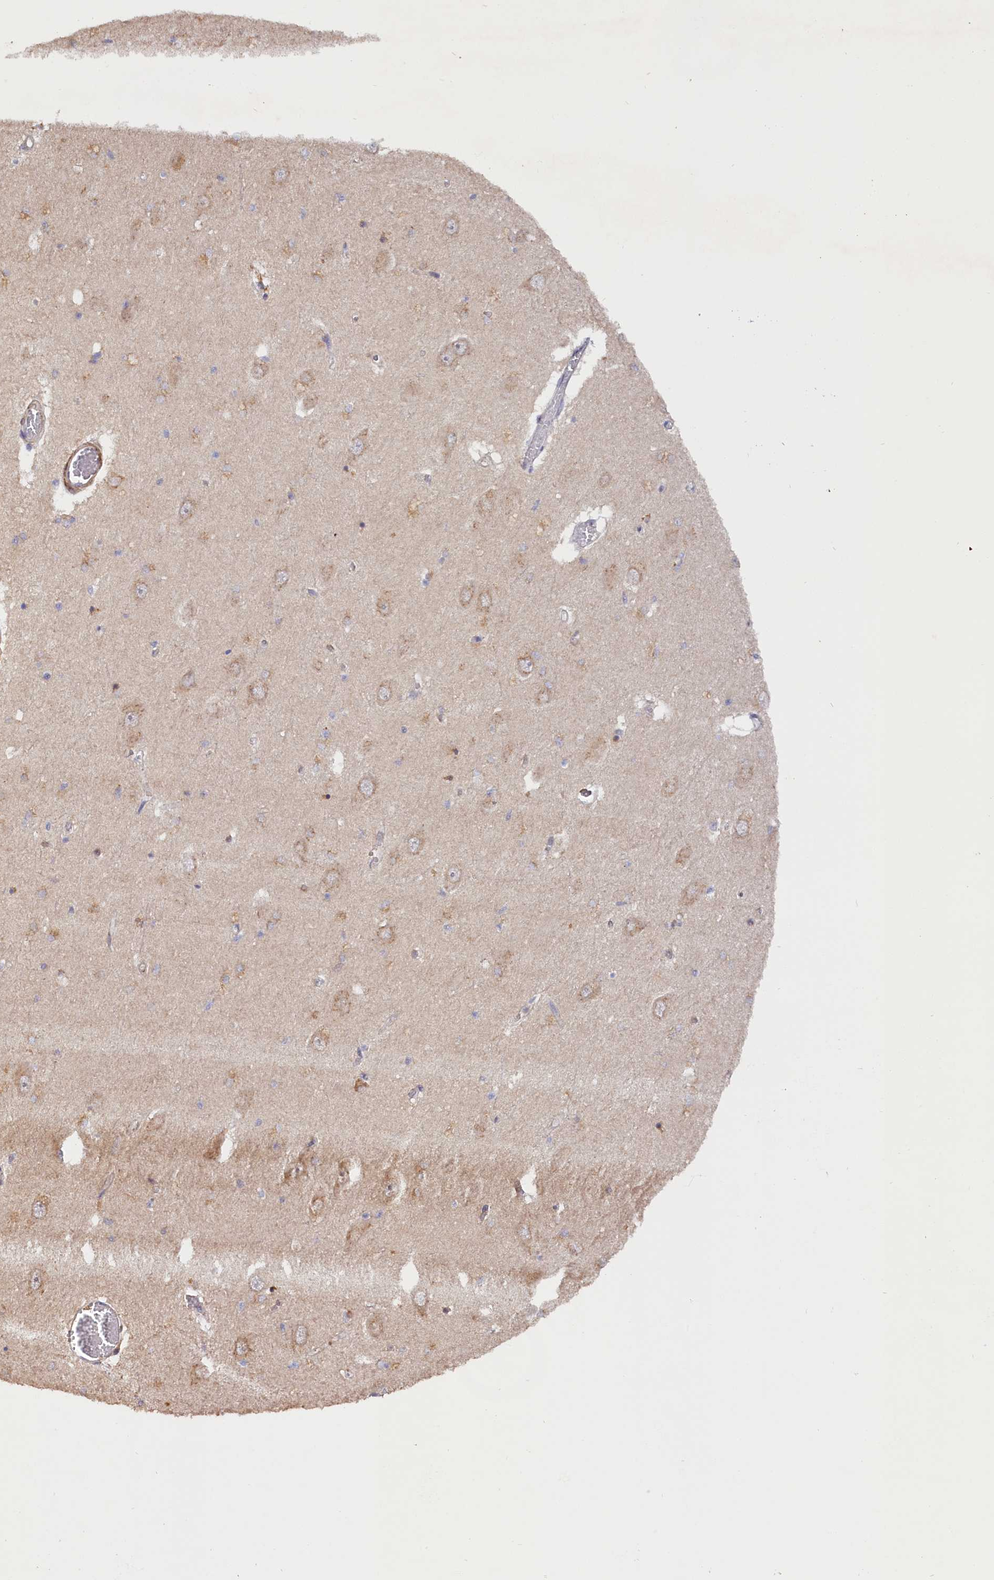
{"staining": {"intensity": "weak", "quantity": "<25%", "location": "cytoplasmic/membranous"}, "tissue": "hippocampus", "cell_type": "Glial cells", "image_type": "normal", "snomed": [{"axis": "morphology", "description": "Normal tissue, NOS"}, {"axis": "topography", "description": "Hippocampus"}], "caption": "Immunohistochemistry histopathology image of benign hippocampus: hippocampus stained with DAB shows no significant protein staining in glial cells.", "gene": "TANGO6", "patient": {"sex": "male", "age": 70}}